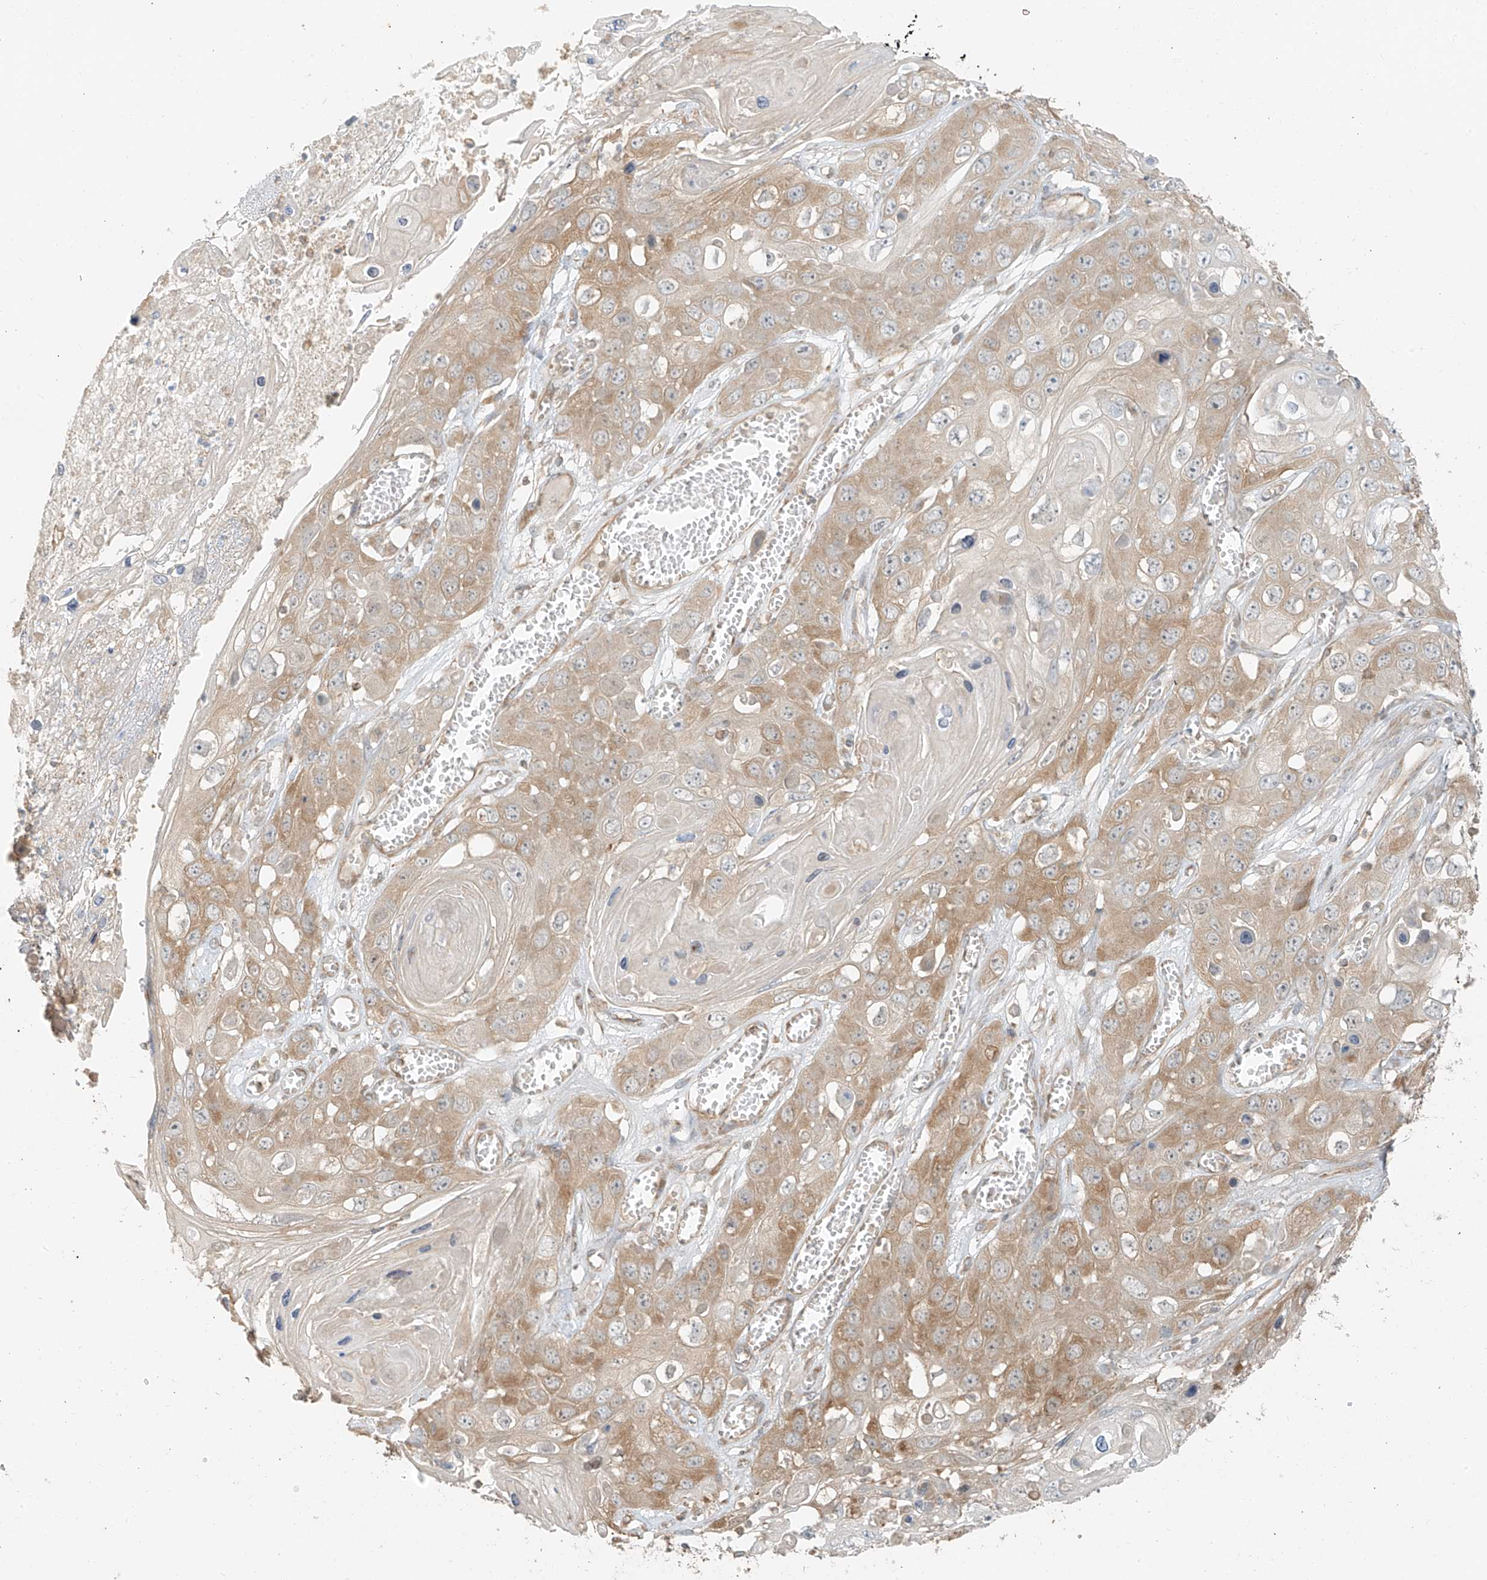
{"staining": {"intensity": "moderate", "quantity": "25%-75%", "location": "cytoplasmic/membranous"}, "tissue": "skin cancer", "cell_type": "Tumor cells", "image_type": "cancer", "snomed": [{"axis": "morphology", "description": "Squamous cell carcinoma, NOS"}, {"axis": "topography", "description": "Skin"}], "caption": "Approximately 25%-75% of tumor cells in skin squamous cell carcinoma exhibit moderate cytoplasmic/membranous protein positivity as visualized by brown immunohistochemical staining.", "gene": "ANKZF1", "patient": {"sex": "male", "age": 55}}